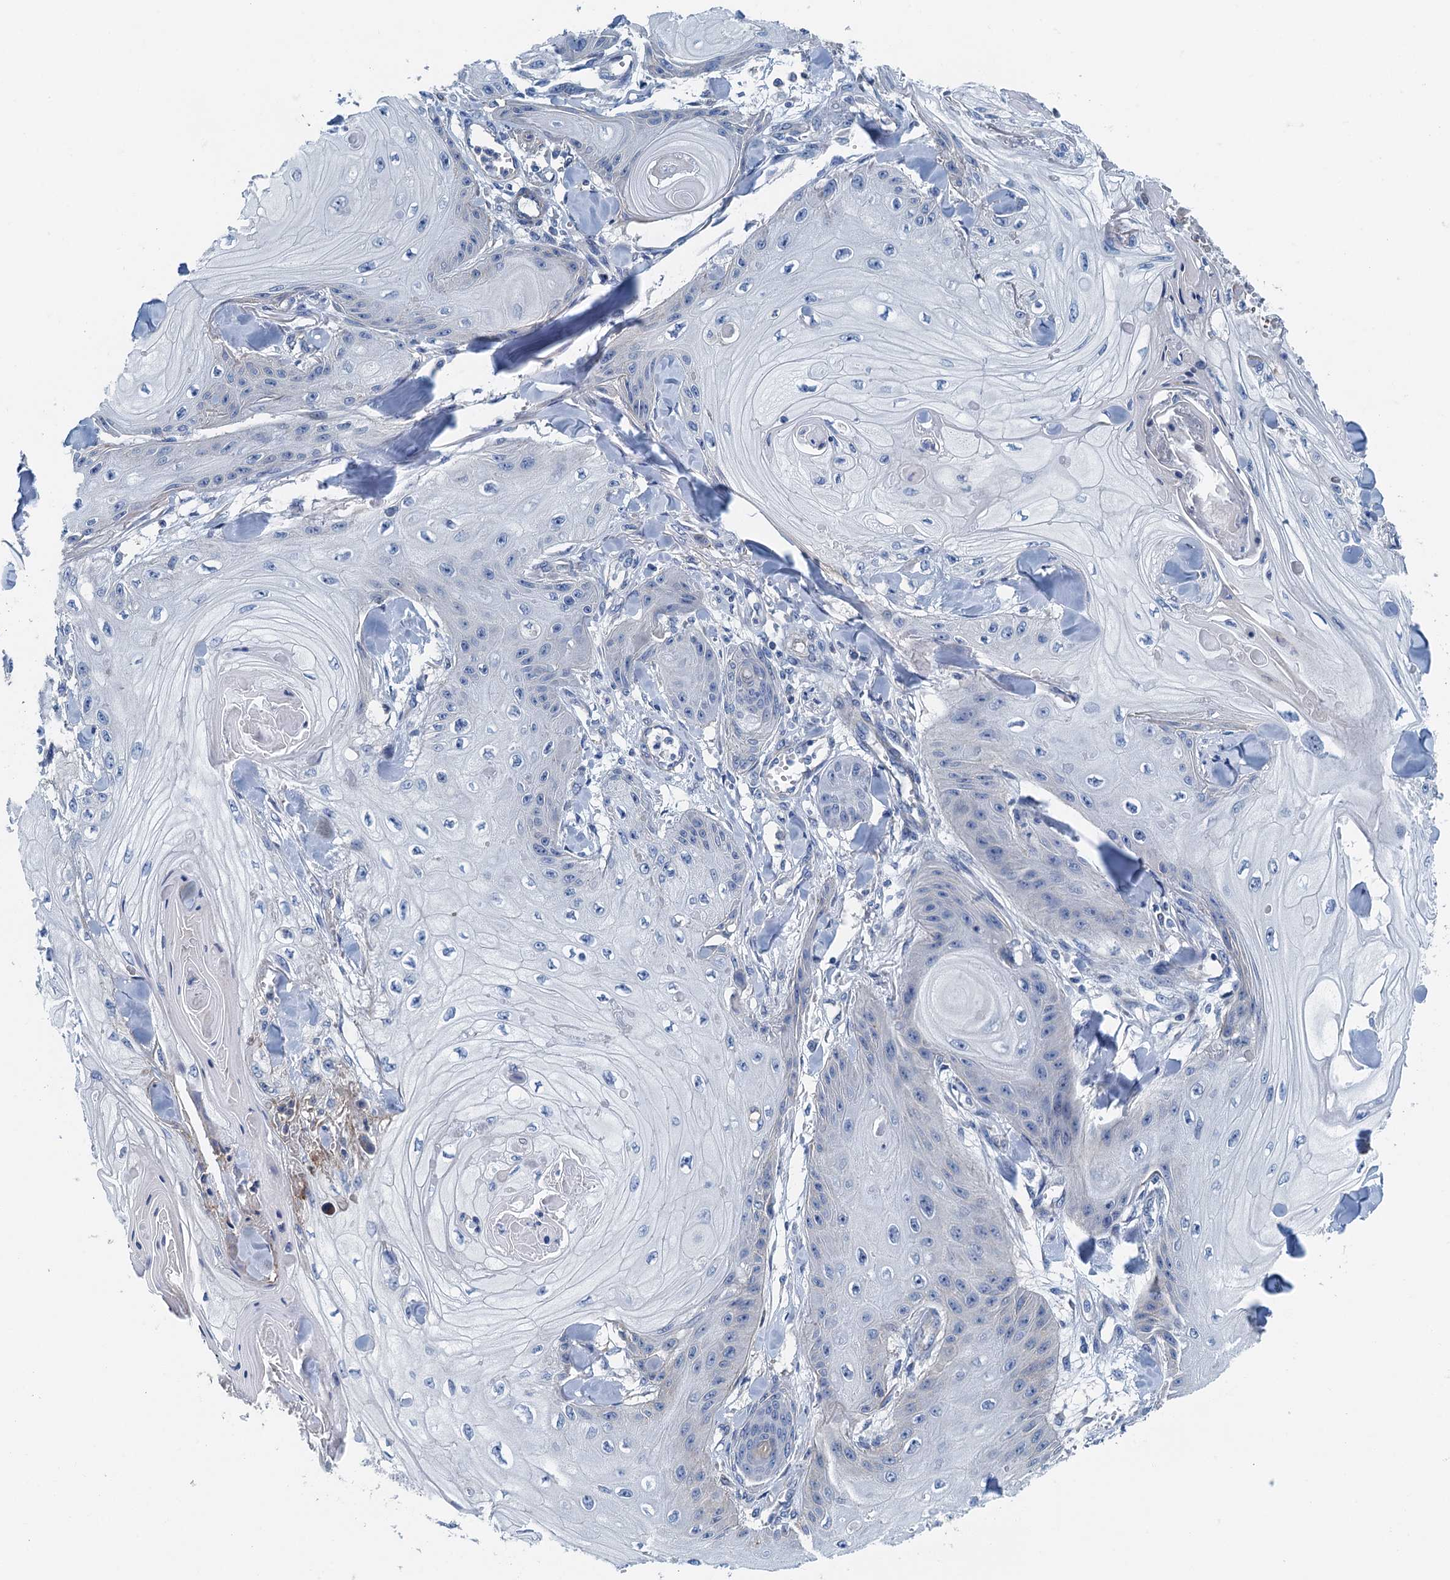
{"staining": {"intensity": "negative", "quantity": "none", "location": "none"}, "tissue": "skin cancer", "cell_type": "Tumor cells", "image_type": "cancer", "snomed": [{"axis": "morphology", "description": "Squamous cell carcinoma, NOS"}, {"axis": "topography", "description": "Skin"}], "caption": "High magnification brightfield microscopy of skin squamous cell carcinoma stained with DAB (brown) and counterstained with hematoxylin (blue): tumor cells show no significant staining.", "gene": "PPP1R14D", "patient": {"sex": "male", "age": 74}}